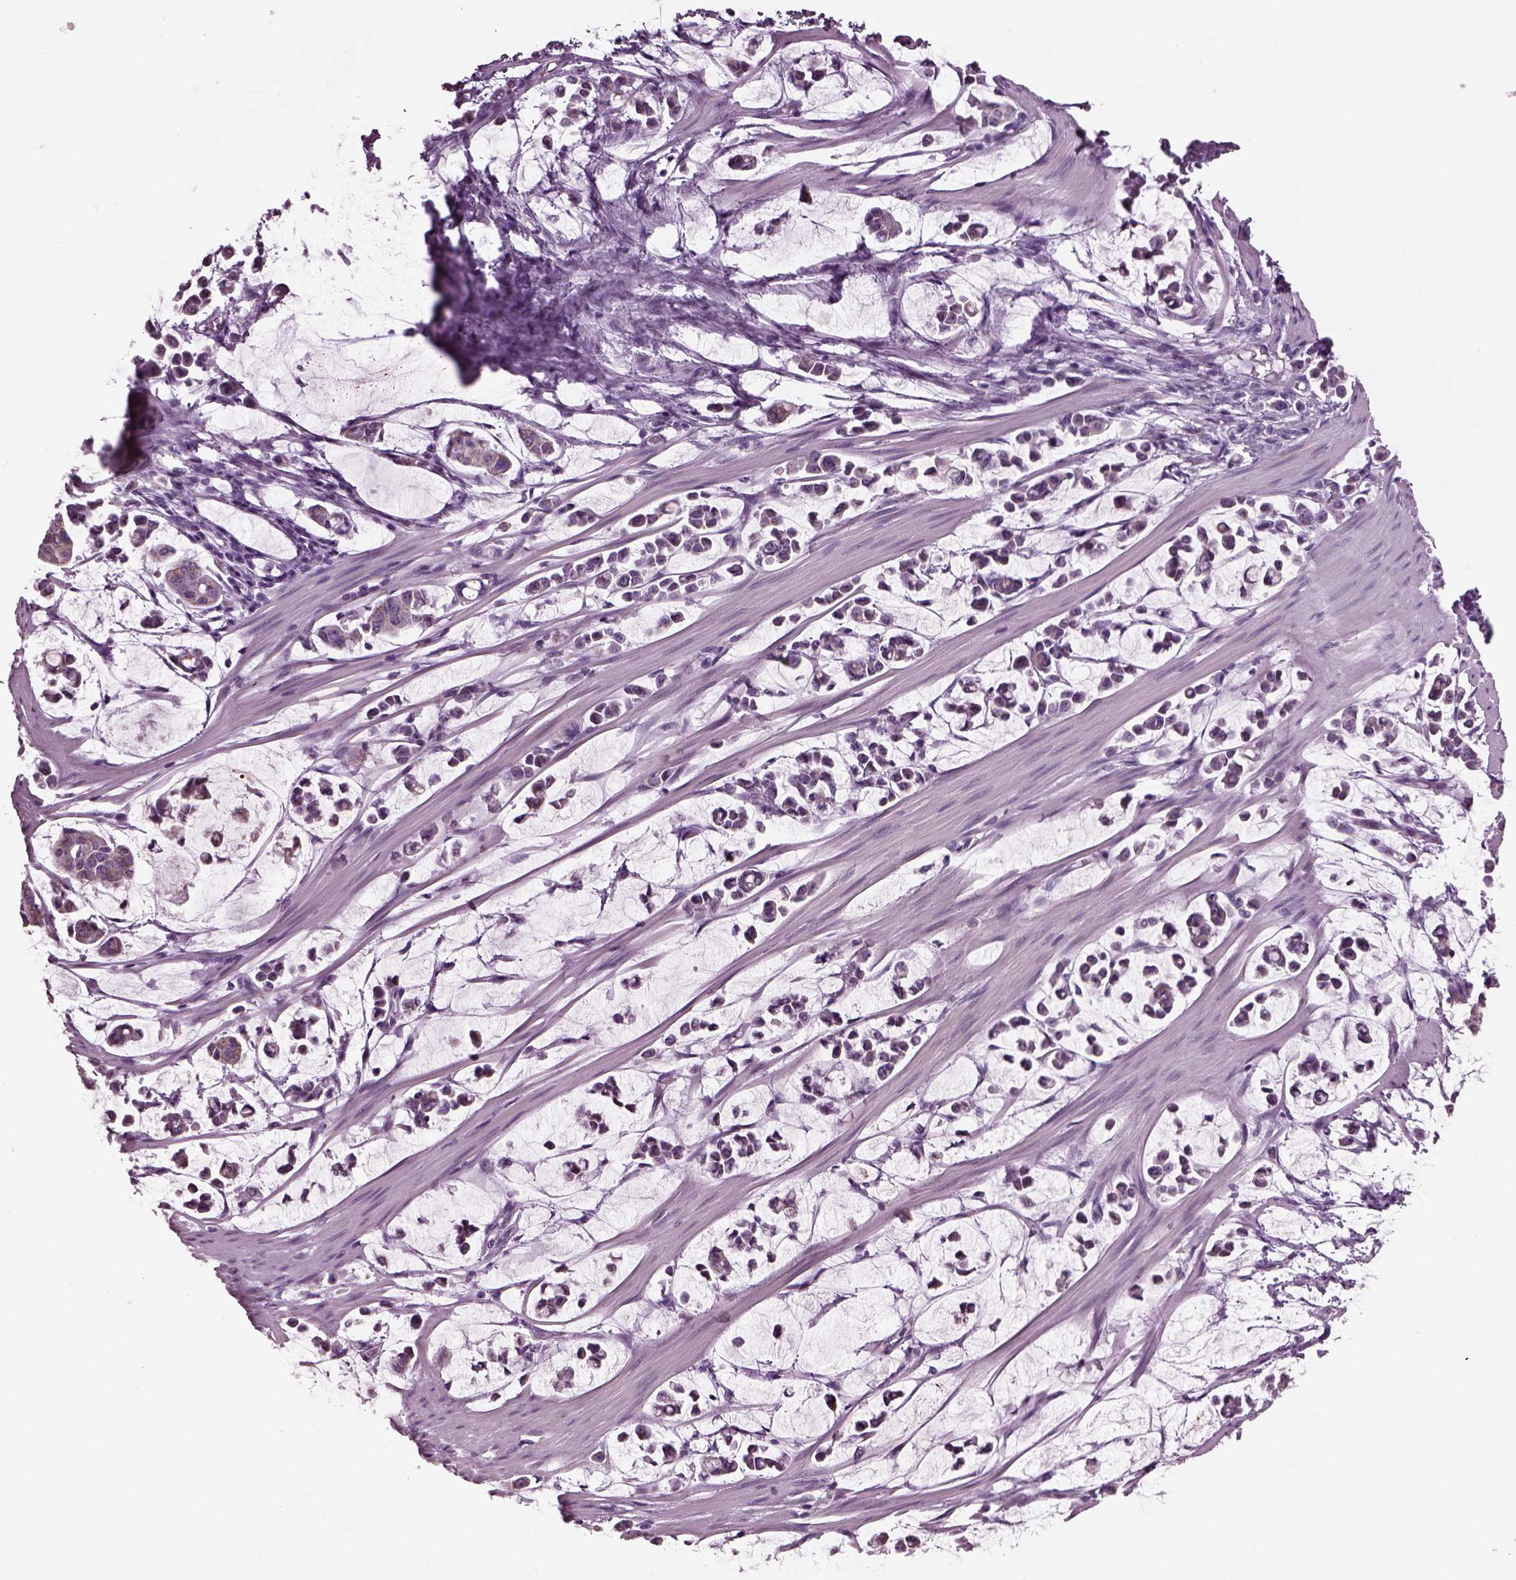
{"staining": {"intensity": "moderate", "quantity": ">75%", "location": "cytoplasmic/membranous"}, "tissue": "stomach cancer", "cell_type": "Tumor cells", "image_type": "cancer", "snomed": [{"axis": "morphology", "description": "Adenocarcinoma, NOS"}, {"axis": "topography", "description": "Stomach"}], "caption": "Human adenocarcinoma (stomach) stained with a protein marker reveals moderate staining in tumor cells.", "gene": "PRR9", "patient": {"sex": "male", "age": 82}}